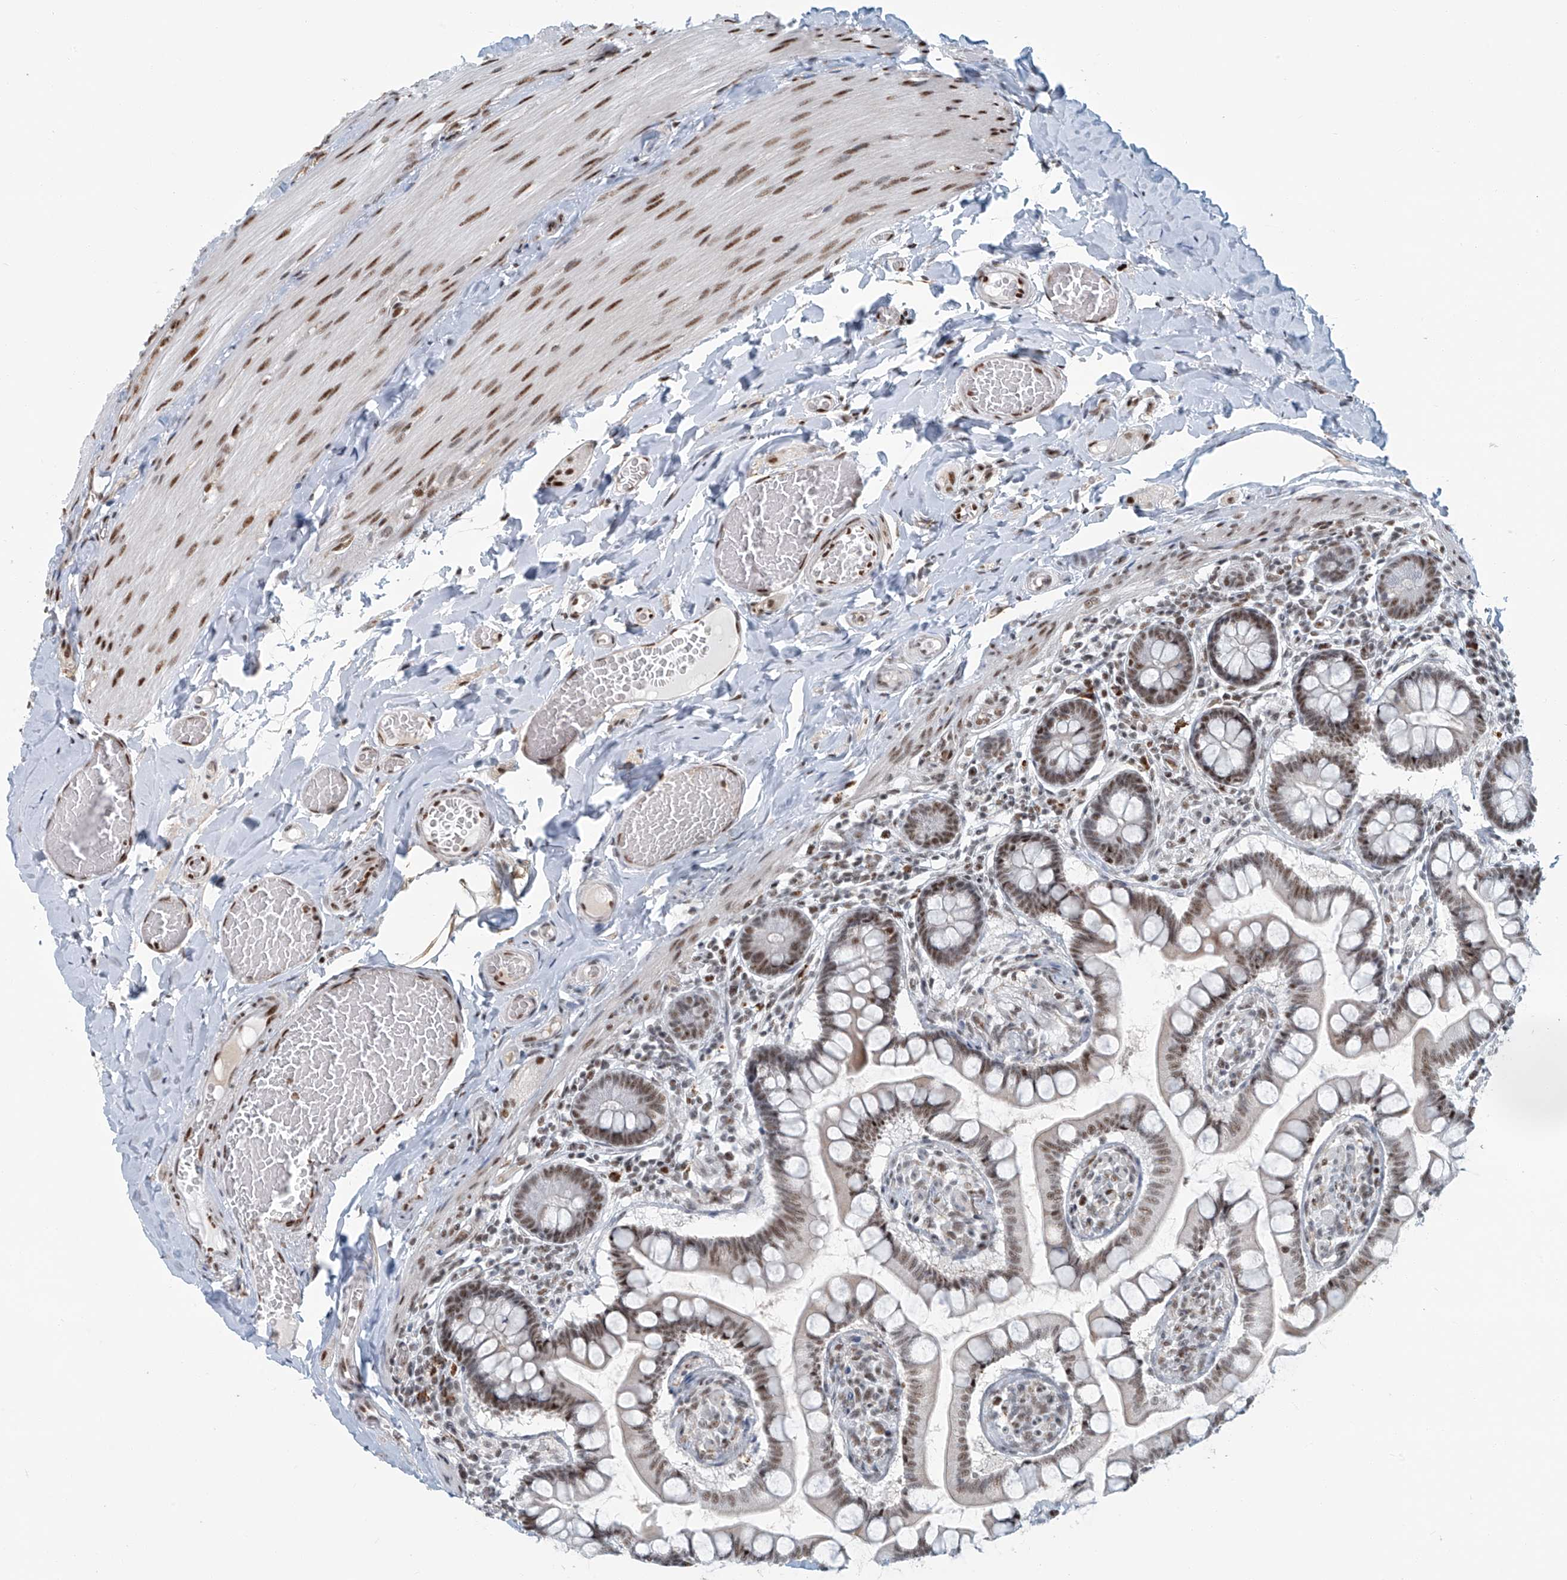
{"staining": {"intensity": "moderate", "quantity": ">75%", "location": "nuclear"}, "tissue": "small intestine", "cell_type": "Glandular cells", "image_type": "normal", "snomed": [{"axis": "morphology", "description": "Normal tissue, NOS"}, {"axis": "topography", "description": "Small intestine"}], "caption": "Immunohistochemical staining of unremarkable human small intestine demonstrates >75% levels of moderate nuclear protein positivity in approximately >75% of glandular cells.", "gene": "ENSG00000257390", "patient": {"sex": "male", "age": 41}}